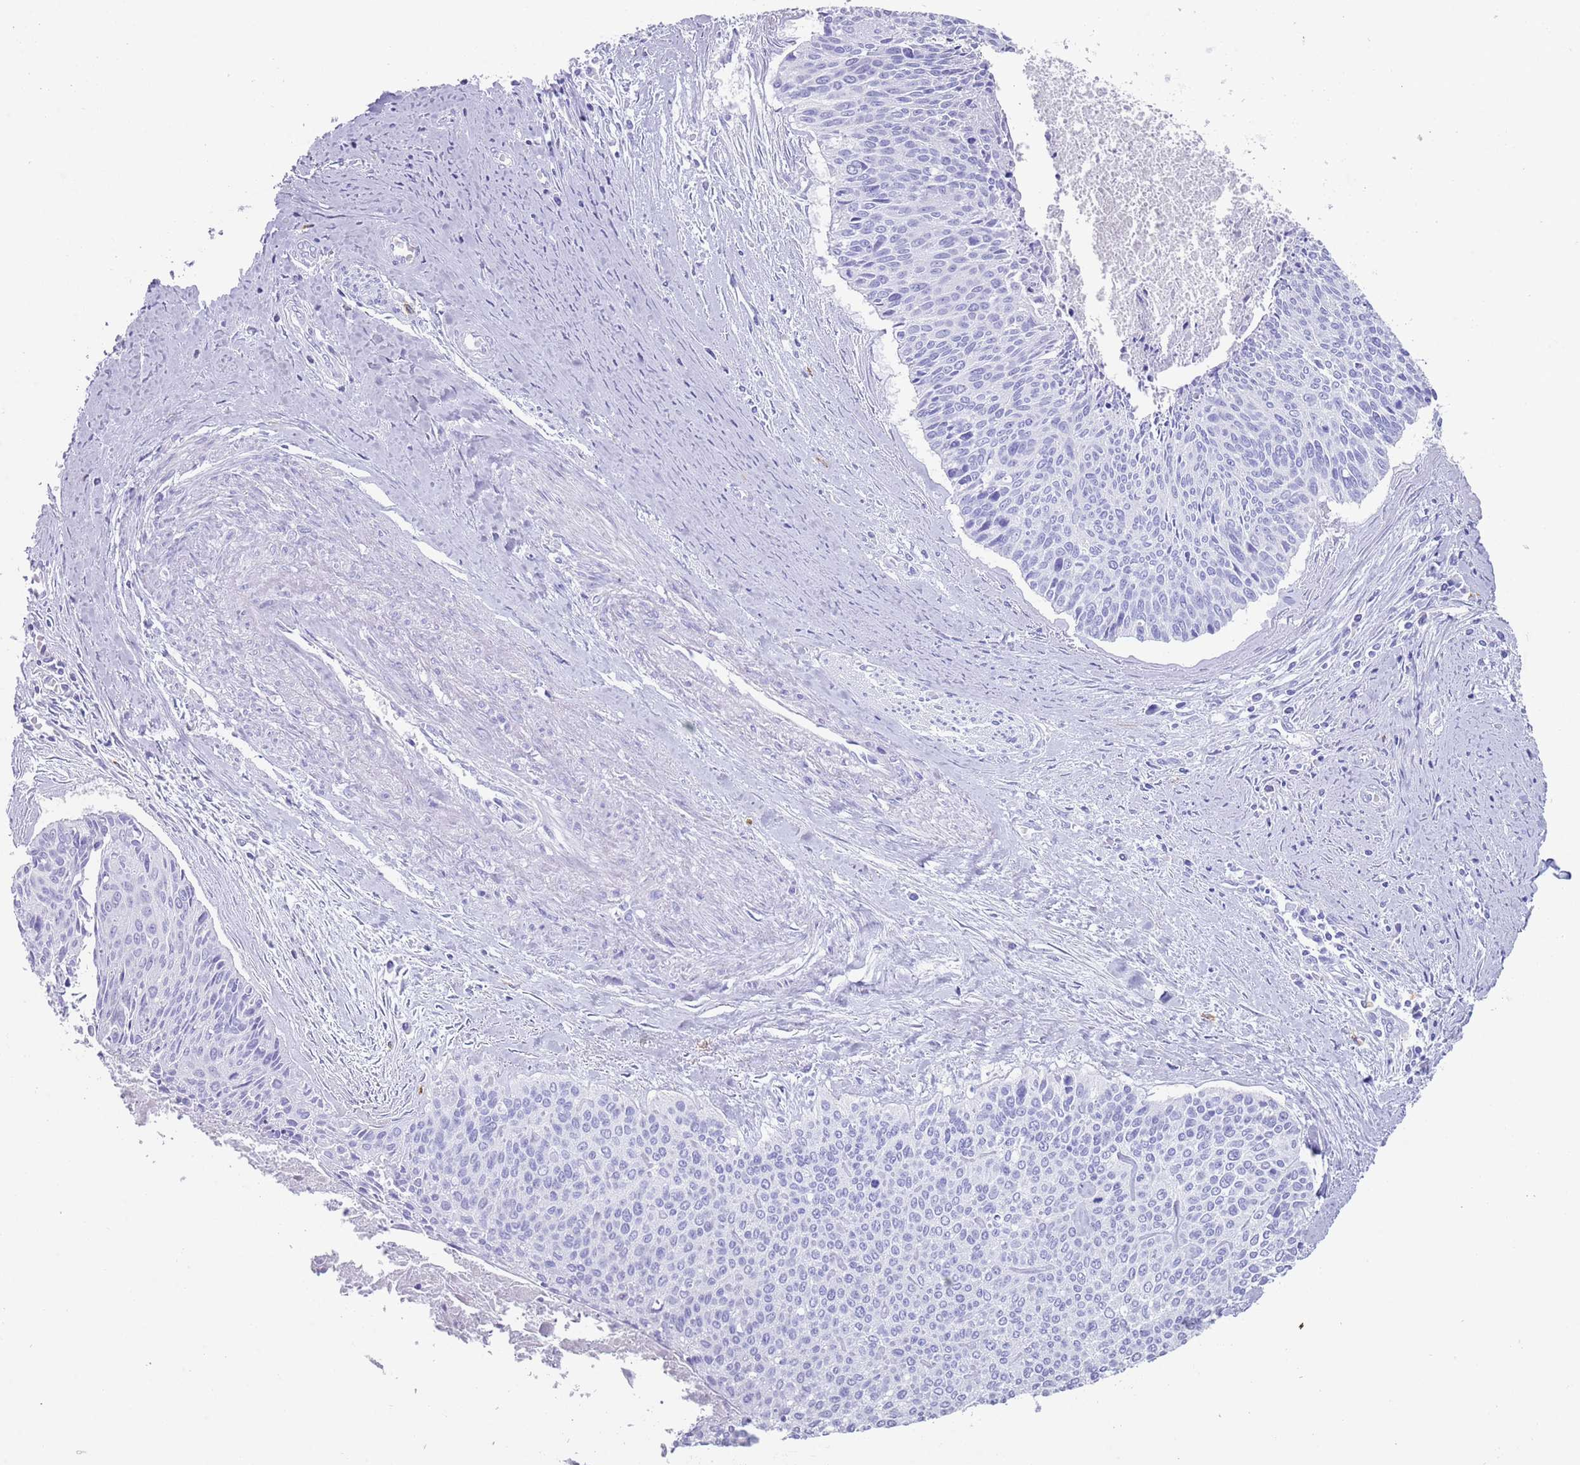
{"staining": {"intensity": "negative", "quantity": "none", "location": "none"}, "tissue": "cervical cancer", "cell_type": "Tumor cells", "image_type": "cancer", "snomed": [{"axis": "morphology", "description": "Squamous cell carcinoma, NOS"}, {"axis": "topography", "description": "Cervix"}], "caption": "DAB immunohistochemical staining of human cervical squamous cell carcinoma demonstrates no significant staining in tumor cells. Nuclei are stained in blue.", "gene": "MYADML2", "patient": {"sex": "female", "age": 55}}